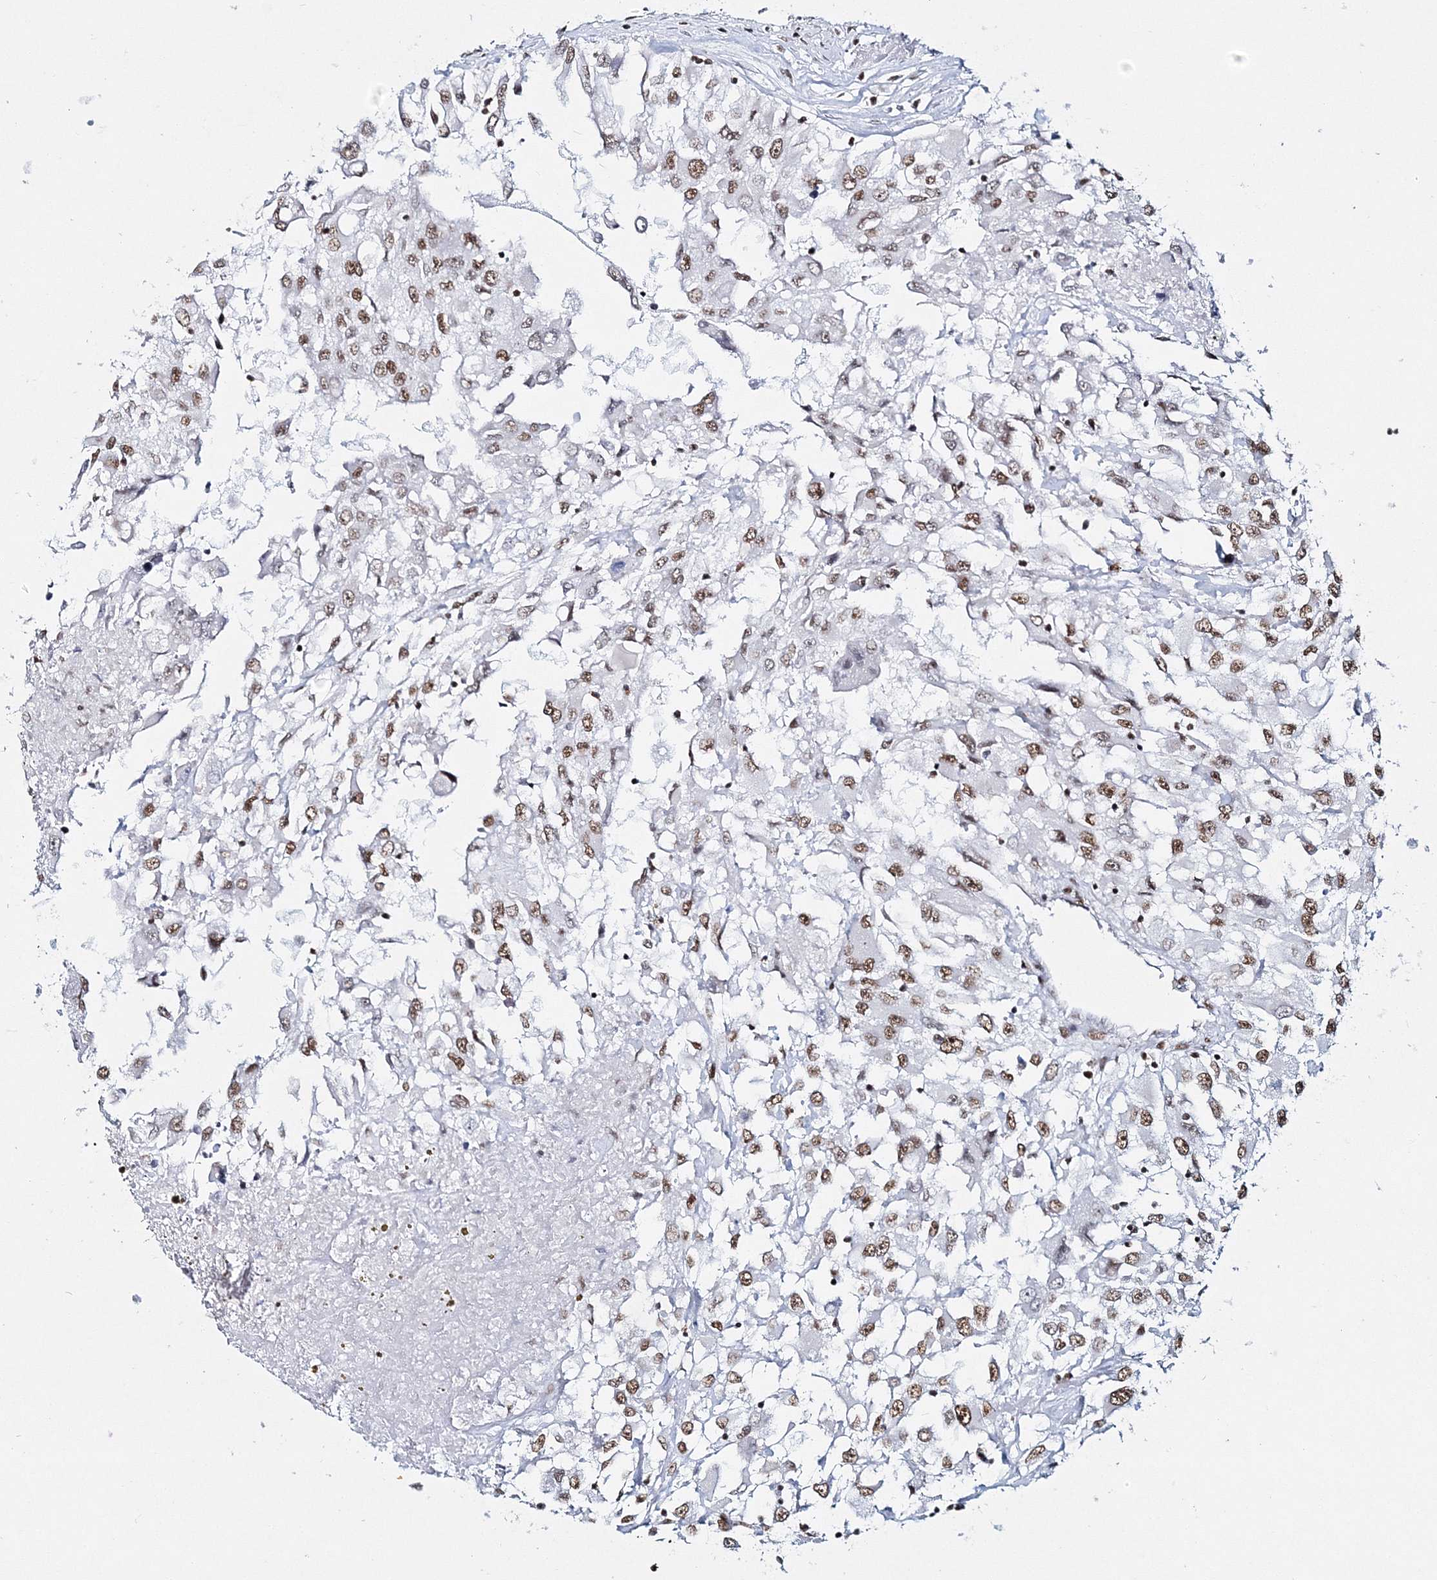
{"staining": {"intensity": "moderate", "quantity": ">75%", "location": "nuclear"}, "tissue": "renal cancer", "cell_type": "Tumor cells", "image_type": "cancer", "snomed": [{"axis": "morphology", "description": "Adenocarcinoma, NOS"}, {"axis": "topography", "description": "Kidney"}], "caption": "A brown stain highlights moderate nuclear positivity of a protein in human adenocarcinoma (renal) tumor cells. (DAB = brown stain, brightfield microscopy at high magnification).", "gene": "QRICH1", "patient": {"sex": "female", "age": 52}}